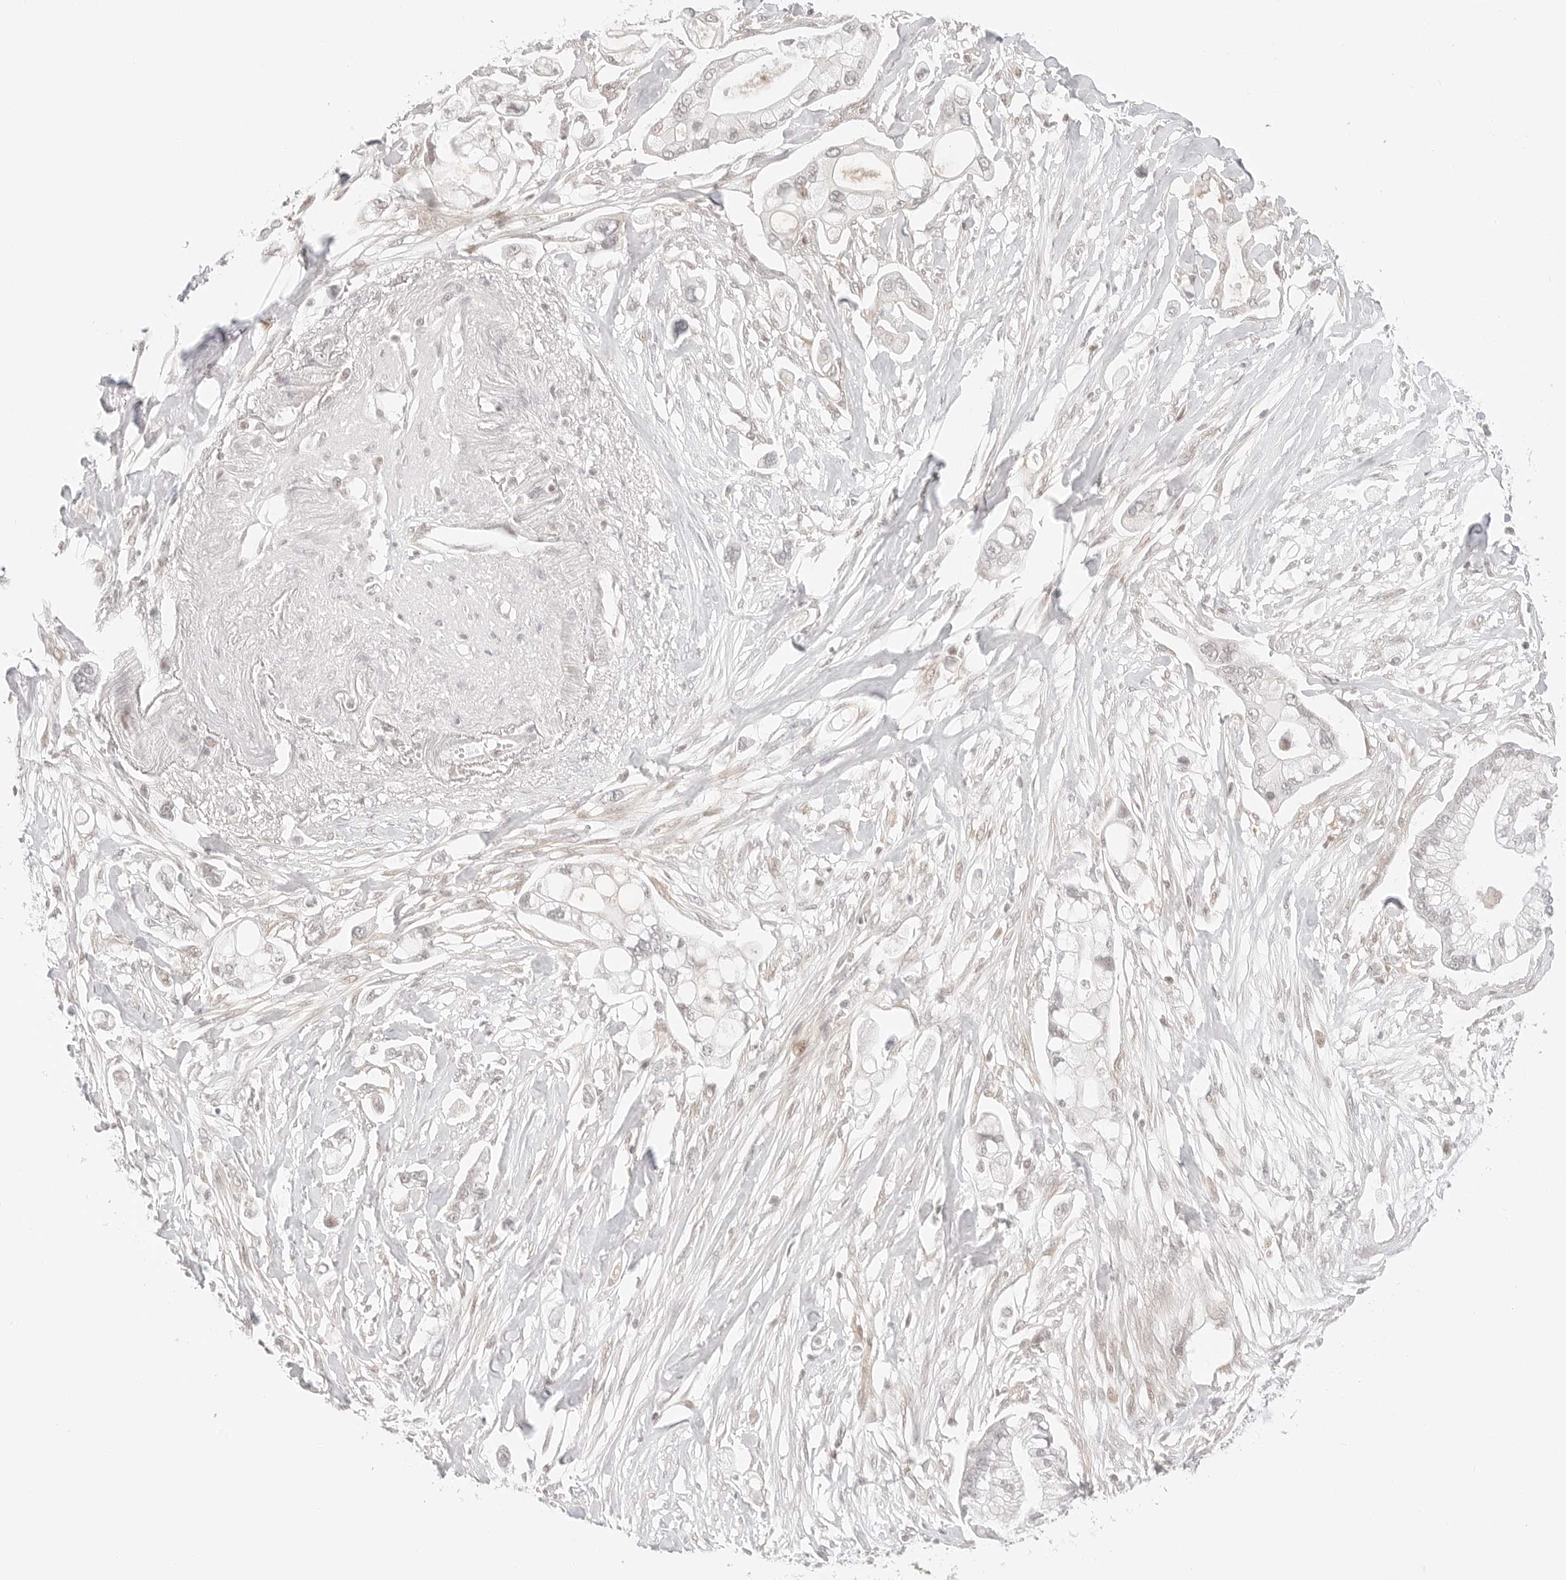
{"staining": {"intensity": "negative", "quantity": "none", "location": "none"}, "tissue": "pancreatic cancer", "cell_type": "Tumor cells", "image_type": "cancer", "snomed": [{"axis": "morphology", "description": "Adenocarcinoma, NOS"}, {"axis": "topography", "description": "Pancreas"}], "caption": "Micrograph shows no protein expression in tumor cells of pancreatic cancer tissue.", "gene": "RPS6KL1", "patient": {"sex": "male", "age": 68}}